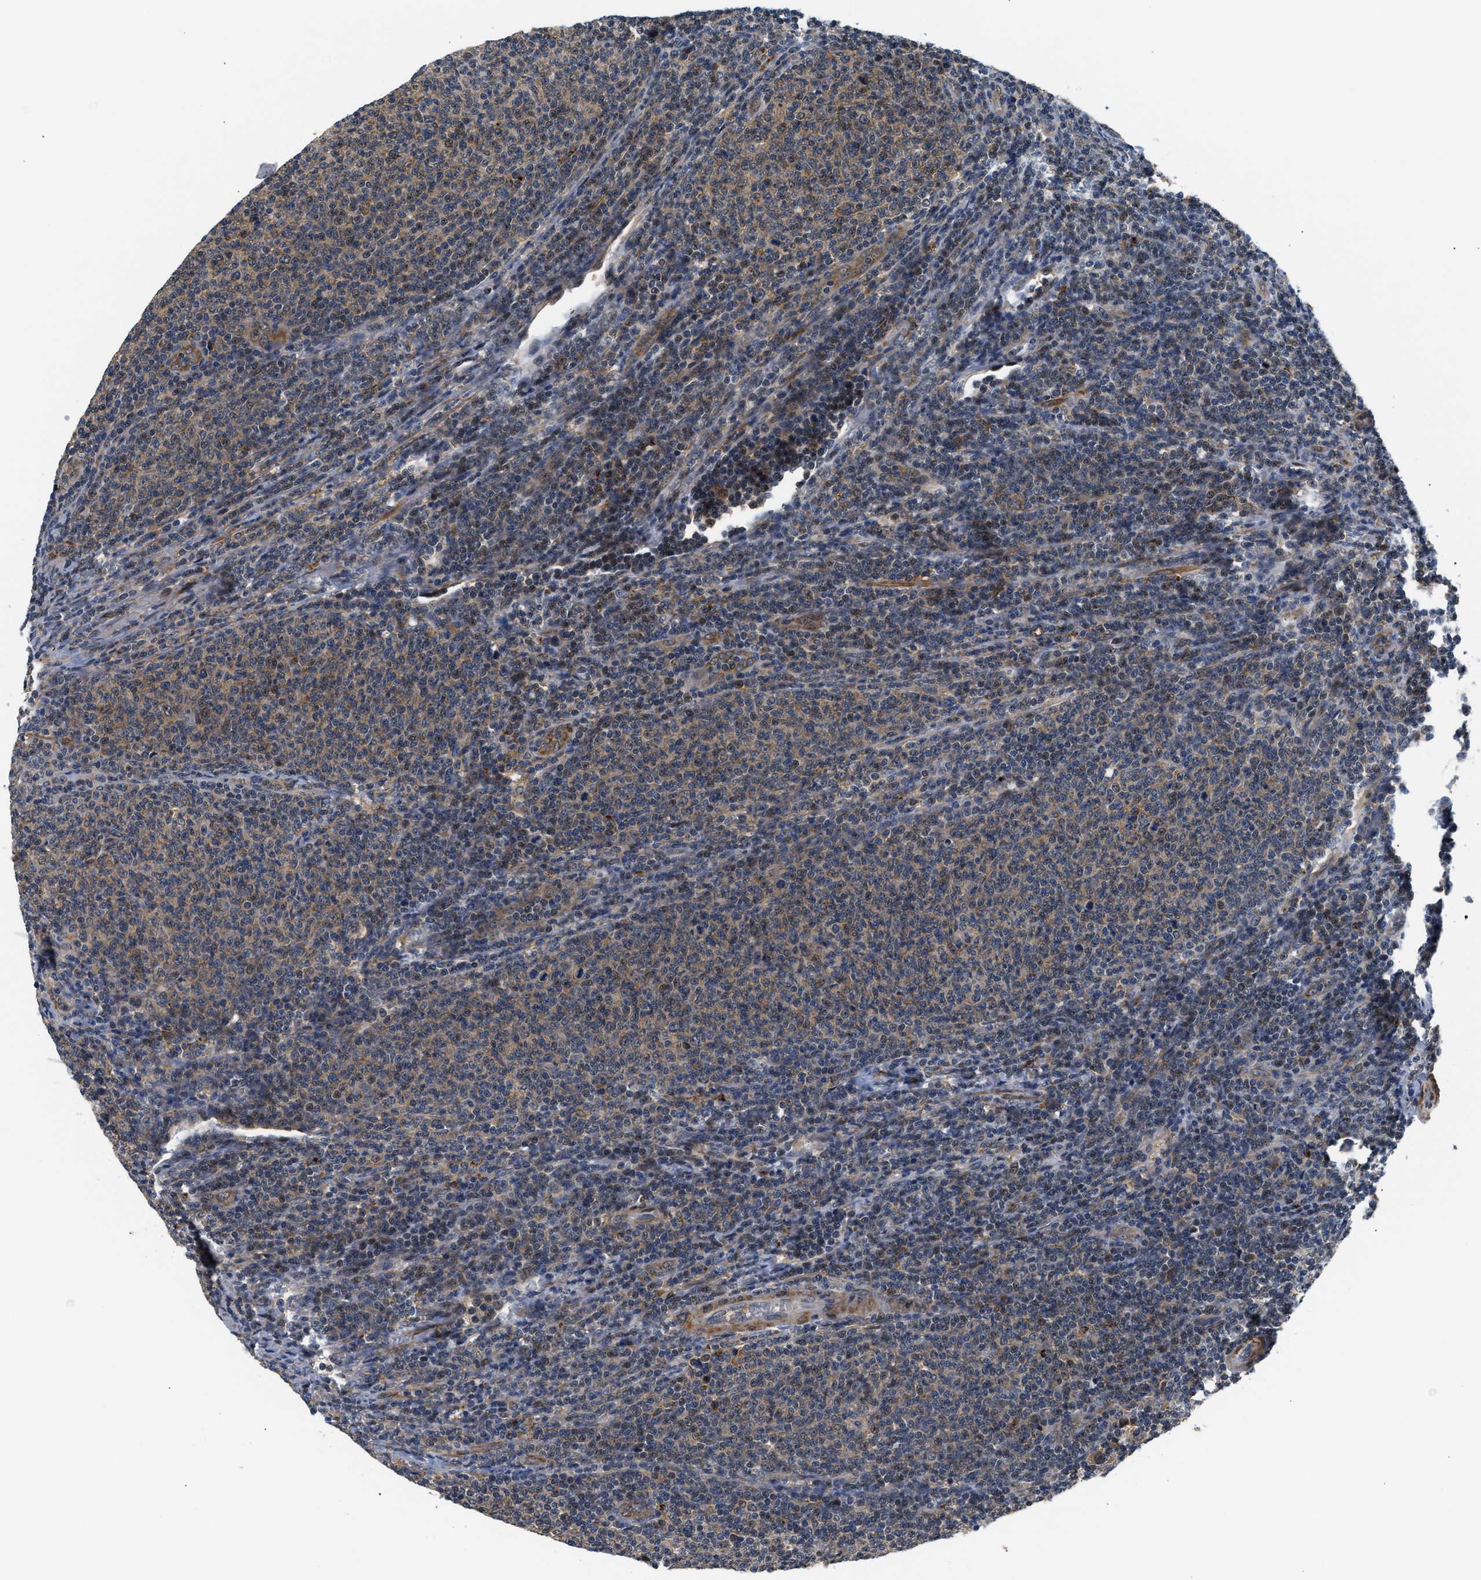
{"staining": {"intensity": "weak", "quantity": "25%-75%", "location": "cytoplasmic/membranous"}, "tissue": "lymphoma", "cell_type": "Tumor cells", "image_type": "cancer", "snomed": [{"axis": "morphology", "description": "Malignant lymphoma, non-Hodgkin's type, Low grade"}, {"axis": "topography", "description": "Lymph node"}], "caption": "Immunohistochemistry (DAB) staining of malignant lymphoma, non-Hodgkin's type (low-grade) demonstrates weak cytoplasmic/membranous protein expression in approximately 25%-75% of tumor cells.", "gene": "LARP6", "patient": {"sex": "male", "age": 66}}